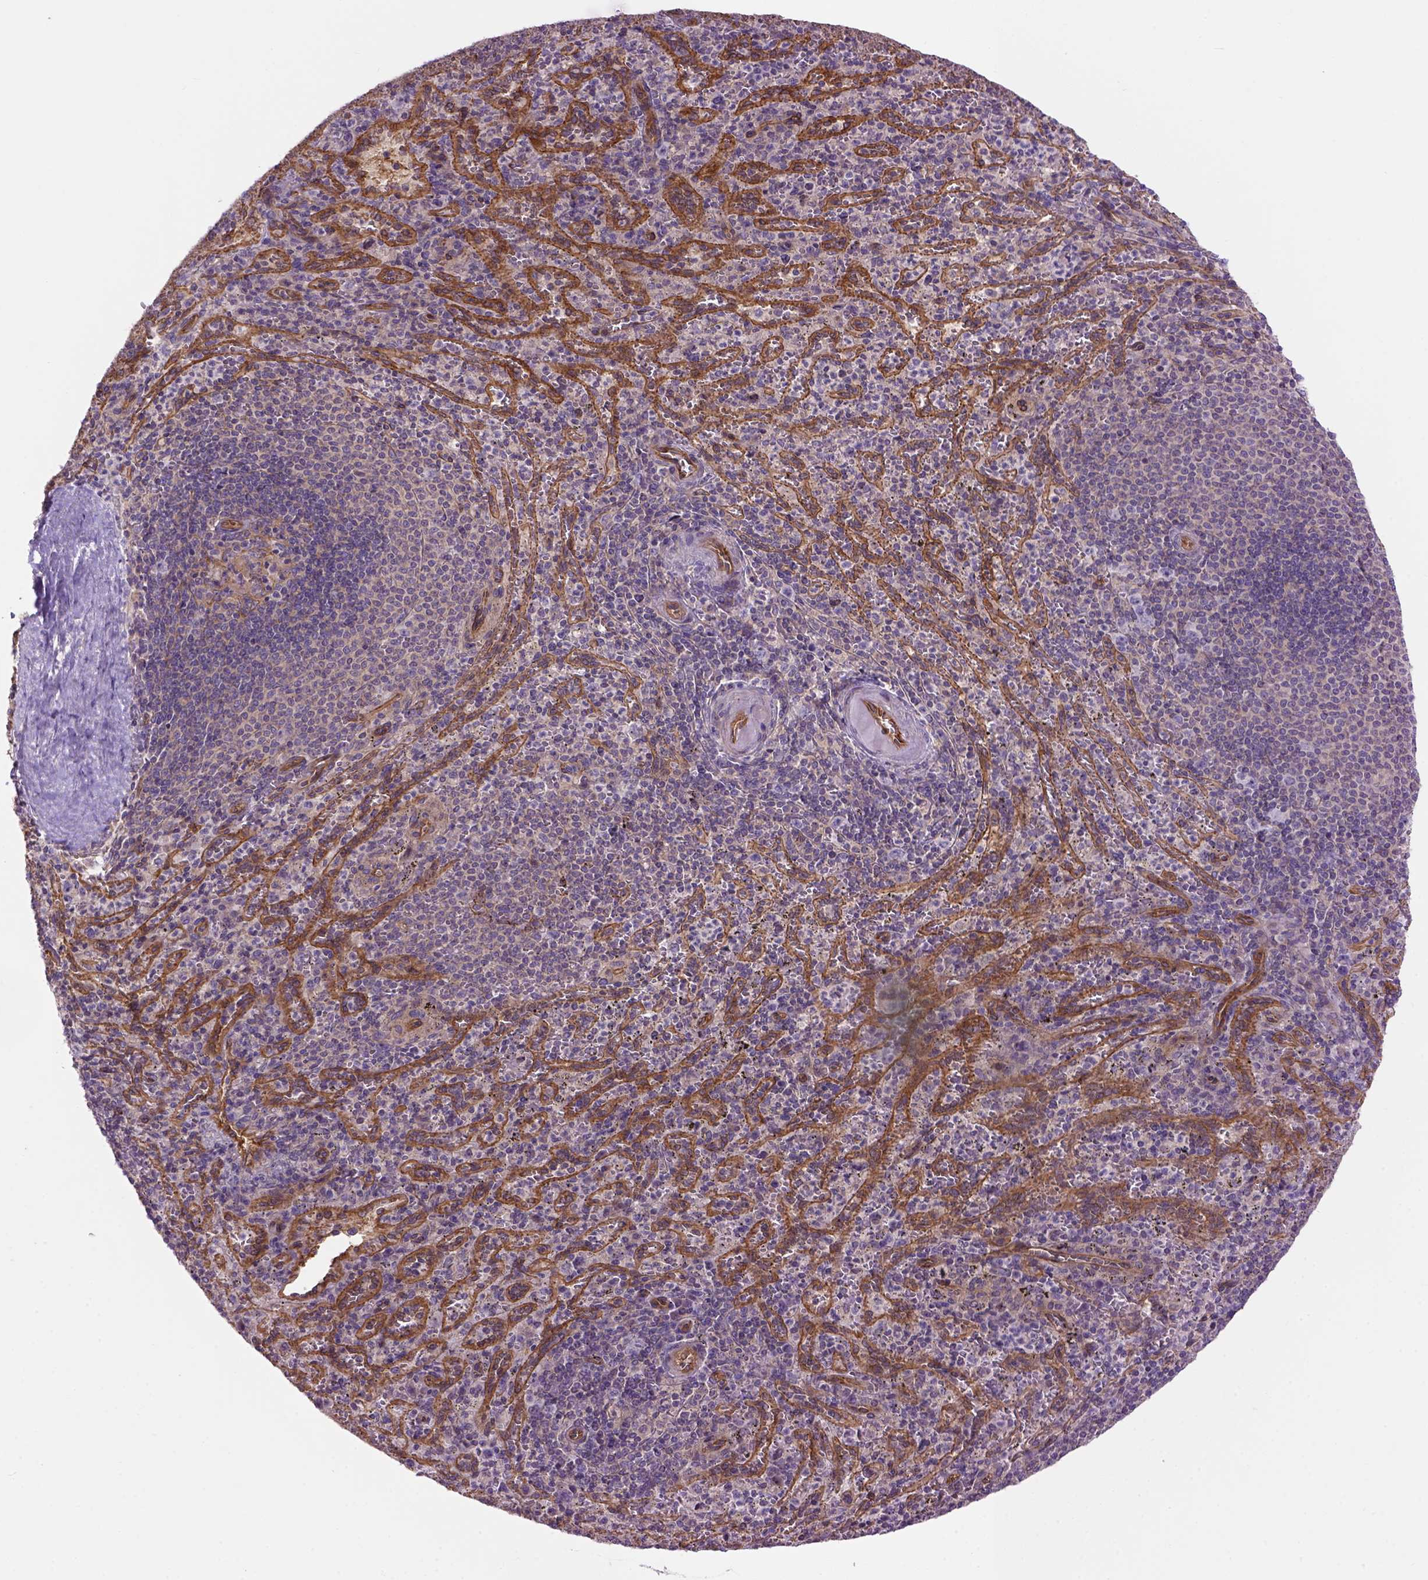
{"staining": {"intensity": "negative", "quantity": "none", "location": "none"}, "tissue": "spleen", "cell_type": "Cells in red pulp", "image_type": "normal", "snomed": [{"axis": "morphology", "description": "Normal tissue, NOS"}, {"axis": "topography", "description": "Spleen"}], "caption": "Immunohistochemical staining of normal human spleen reveals no significant expression in cells in red pulp.", "gene": "CASKIN2", "patient": {"sex": "male", "age": 57}}